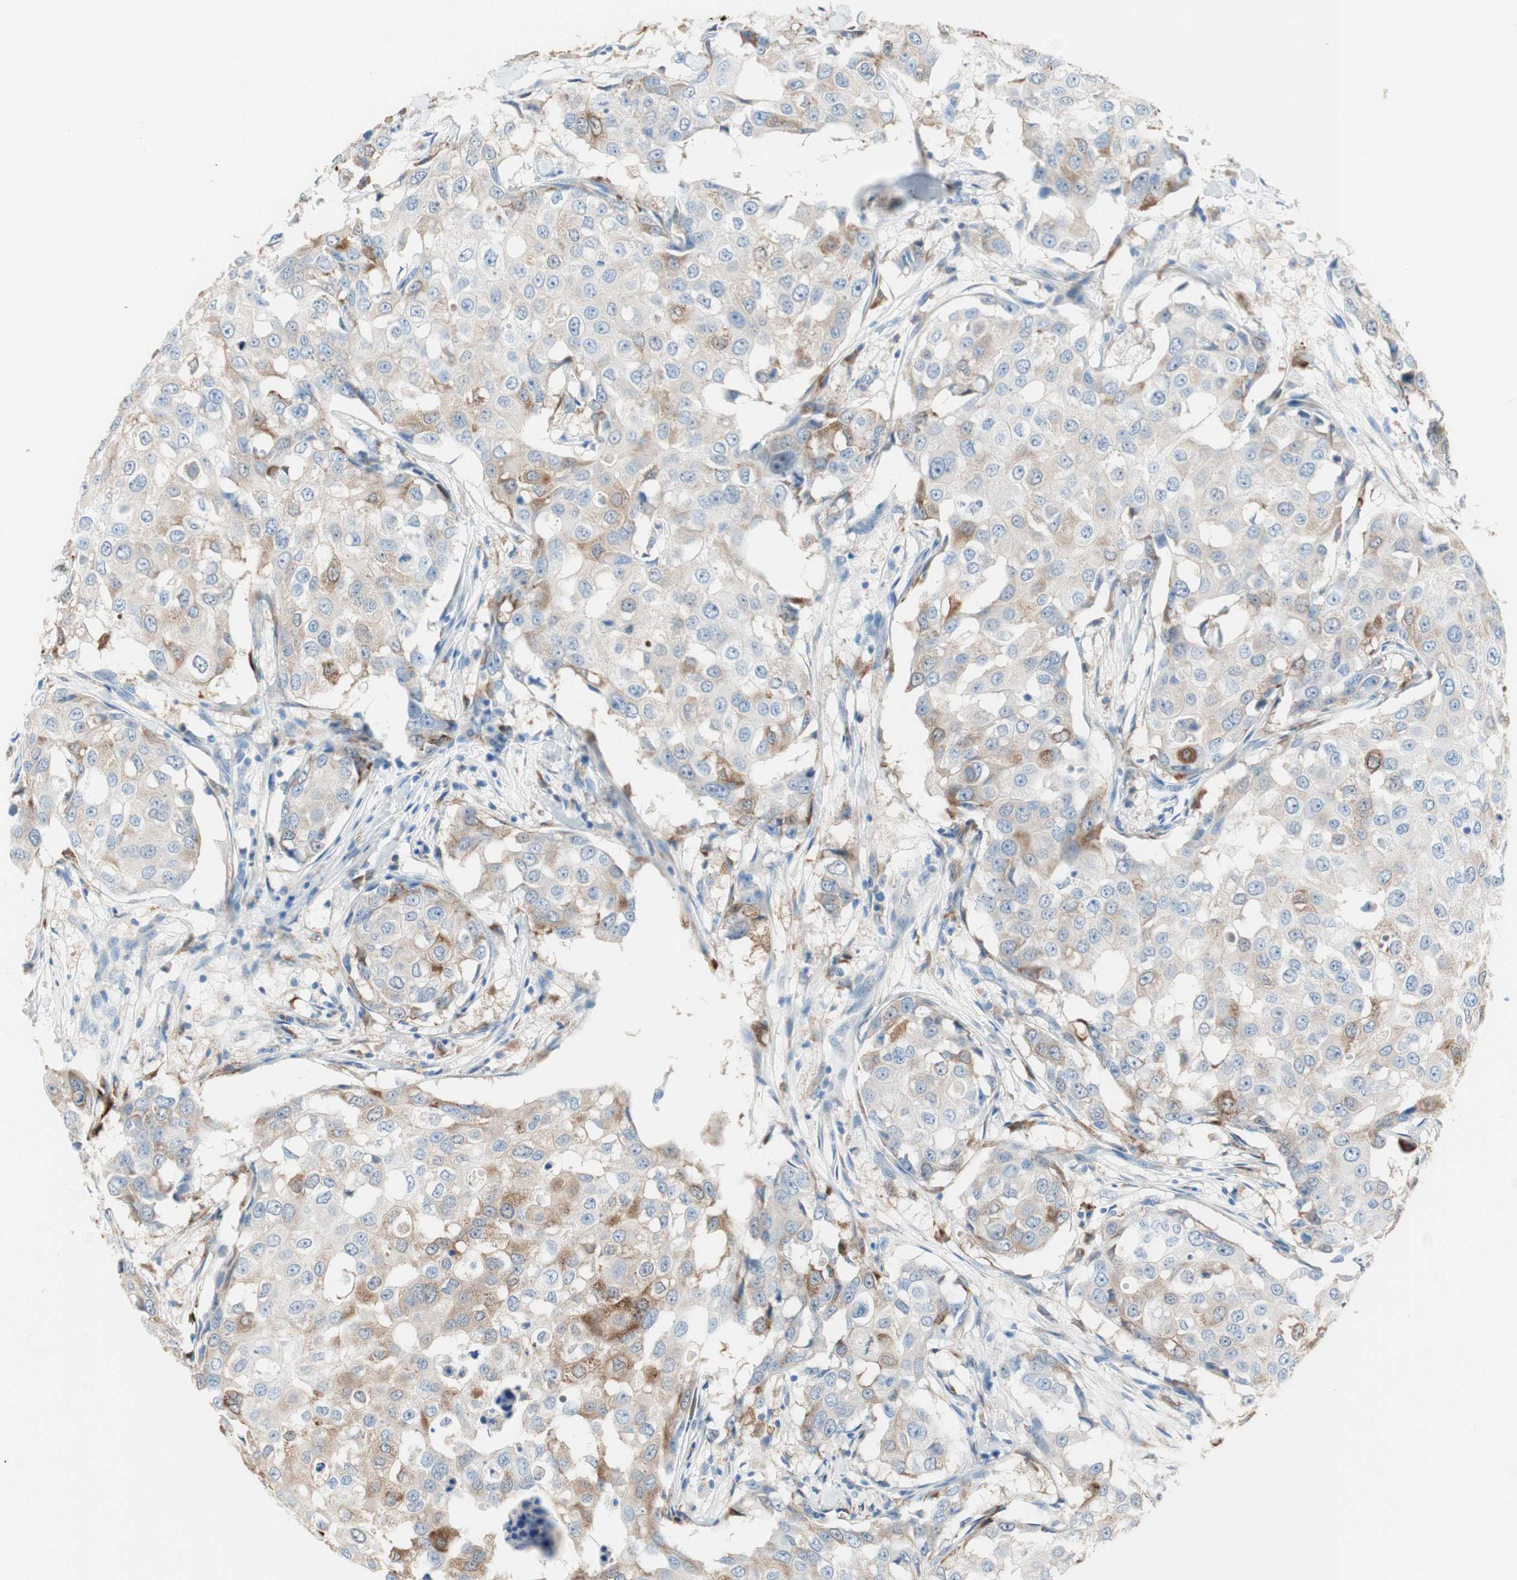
{"staining": {"intensity": "moderate", "quantity": "25%-75%", "location": "cytoplasmic/membranous"}, "tissue": "breast cancer", "cell_type": "Tumor cells", "image_type": "cancer", "snomed": [{"axis": "morphology", "description": "Duct carcinoma"}, {"axis": "topography", "description": "Breast"}], "caption": "Immunohistochemical staining of breast cancer (infiltrating ductal carcinoma) reveals medium levels of moderate cytoplasmic/membranous staining in about 25%-75% of tumor cells.", "gene": "GLUL", "patient": {"sex": "female", "age": 27}}